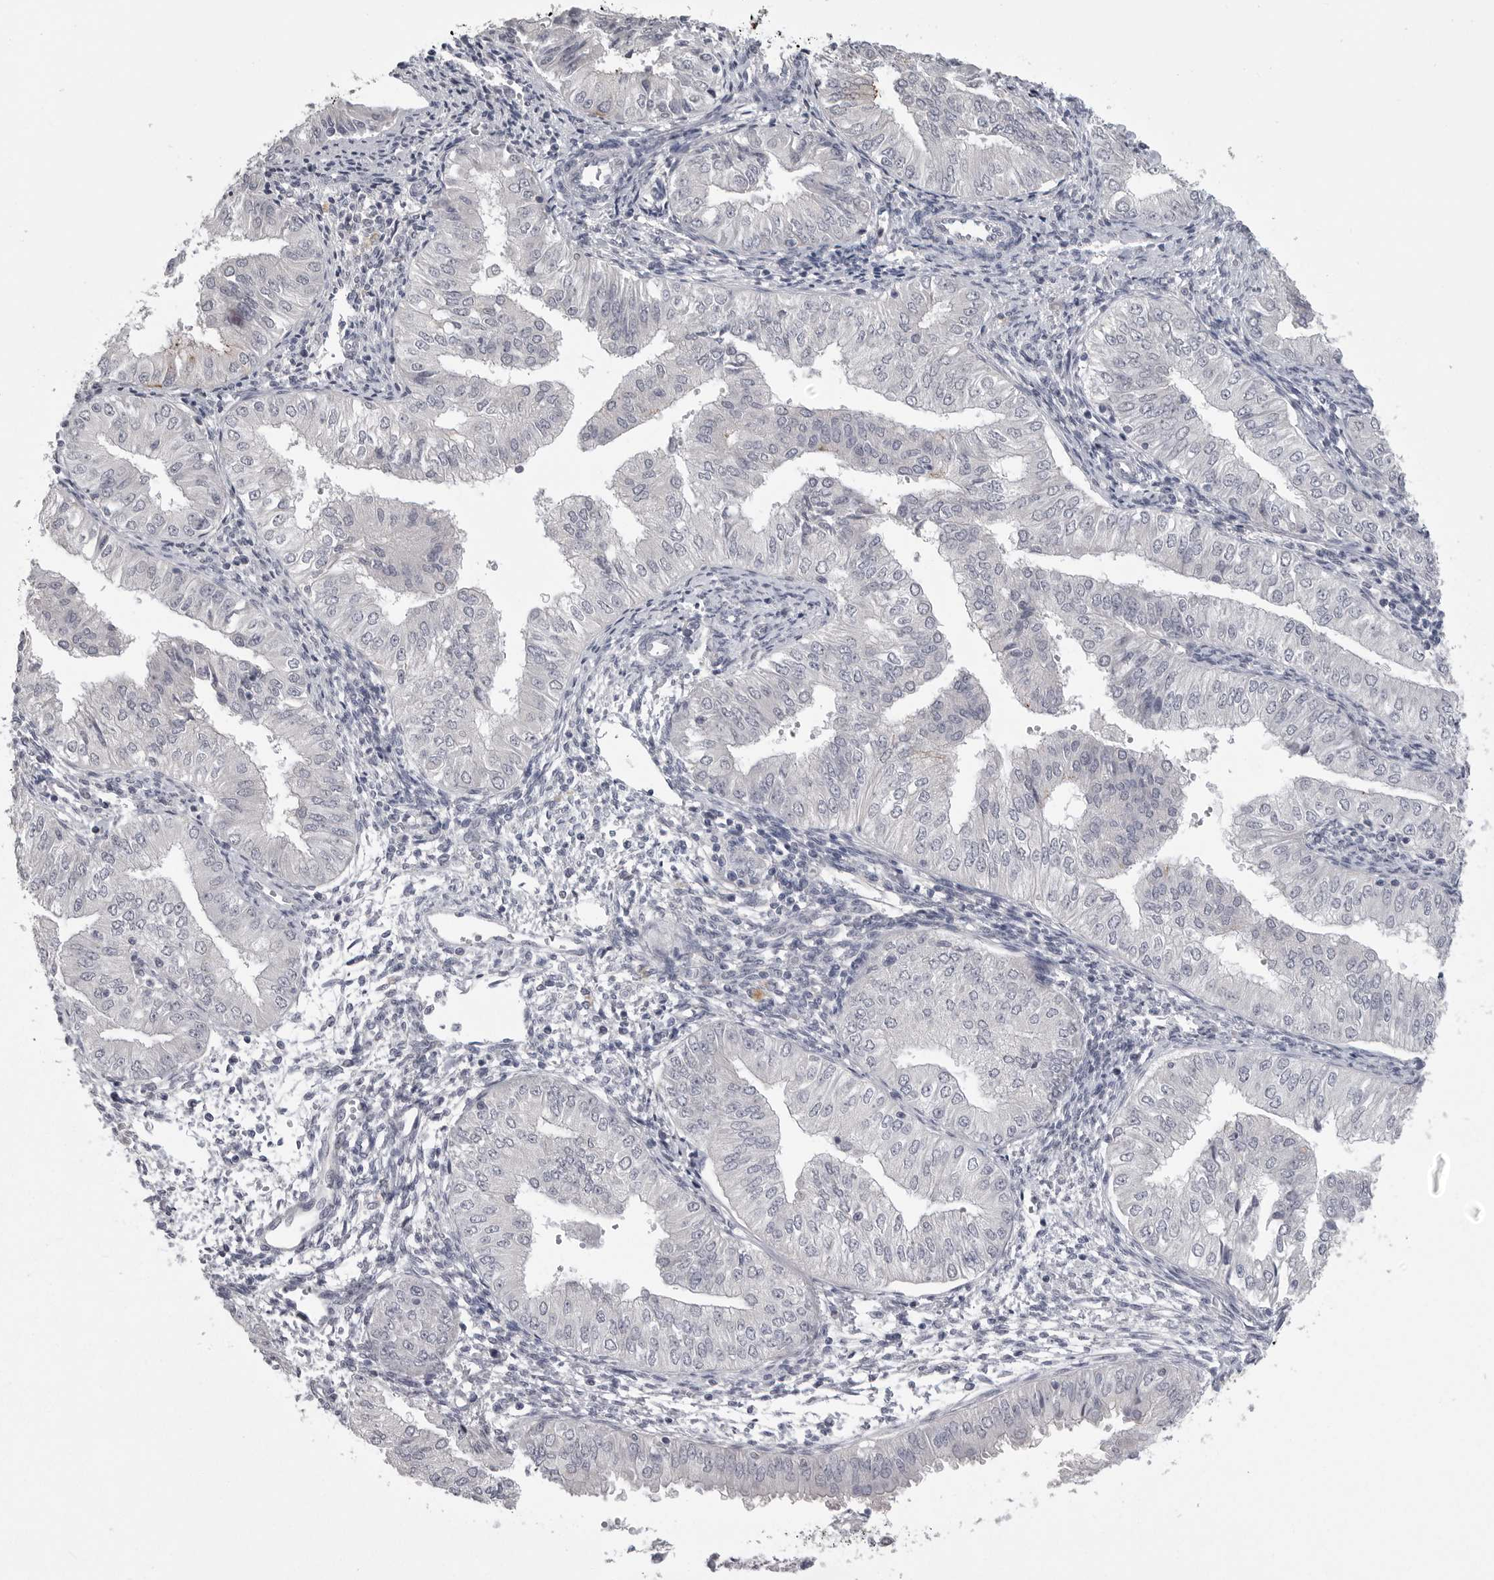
{"staining": {"intensity": "negative", "quantity": "none", "location": "none"}, "tissue": "endometrial cancer", "cell_type": "Tumor cells", "image_type": "cancer", "snomed": [{"axis": "morphology", "description": "Normal tissue, NOS"}, {"axis": "morphology", "description": "Adenocarcinoma, NOS"}, {"axis": "topography", "description": "Endometrium"}], "caption": "The photomicrograph reveals no significant expression in tumor cells of endometrial cancer.", "gene": "SERPING1", "patient": {"sex": "female", "age": 53}}